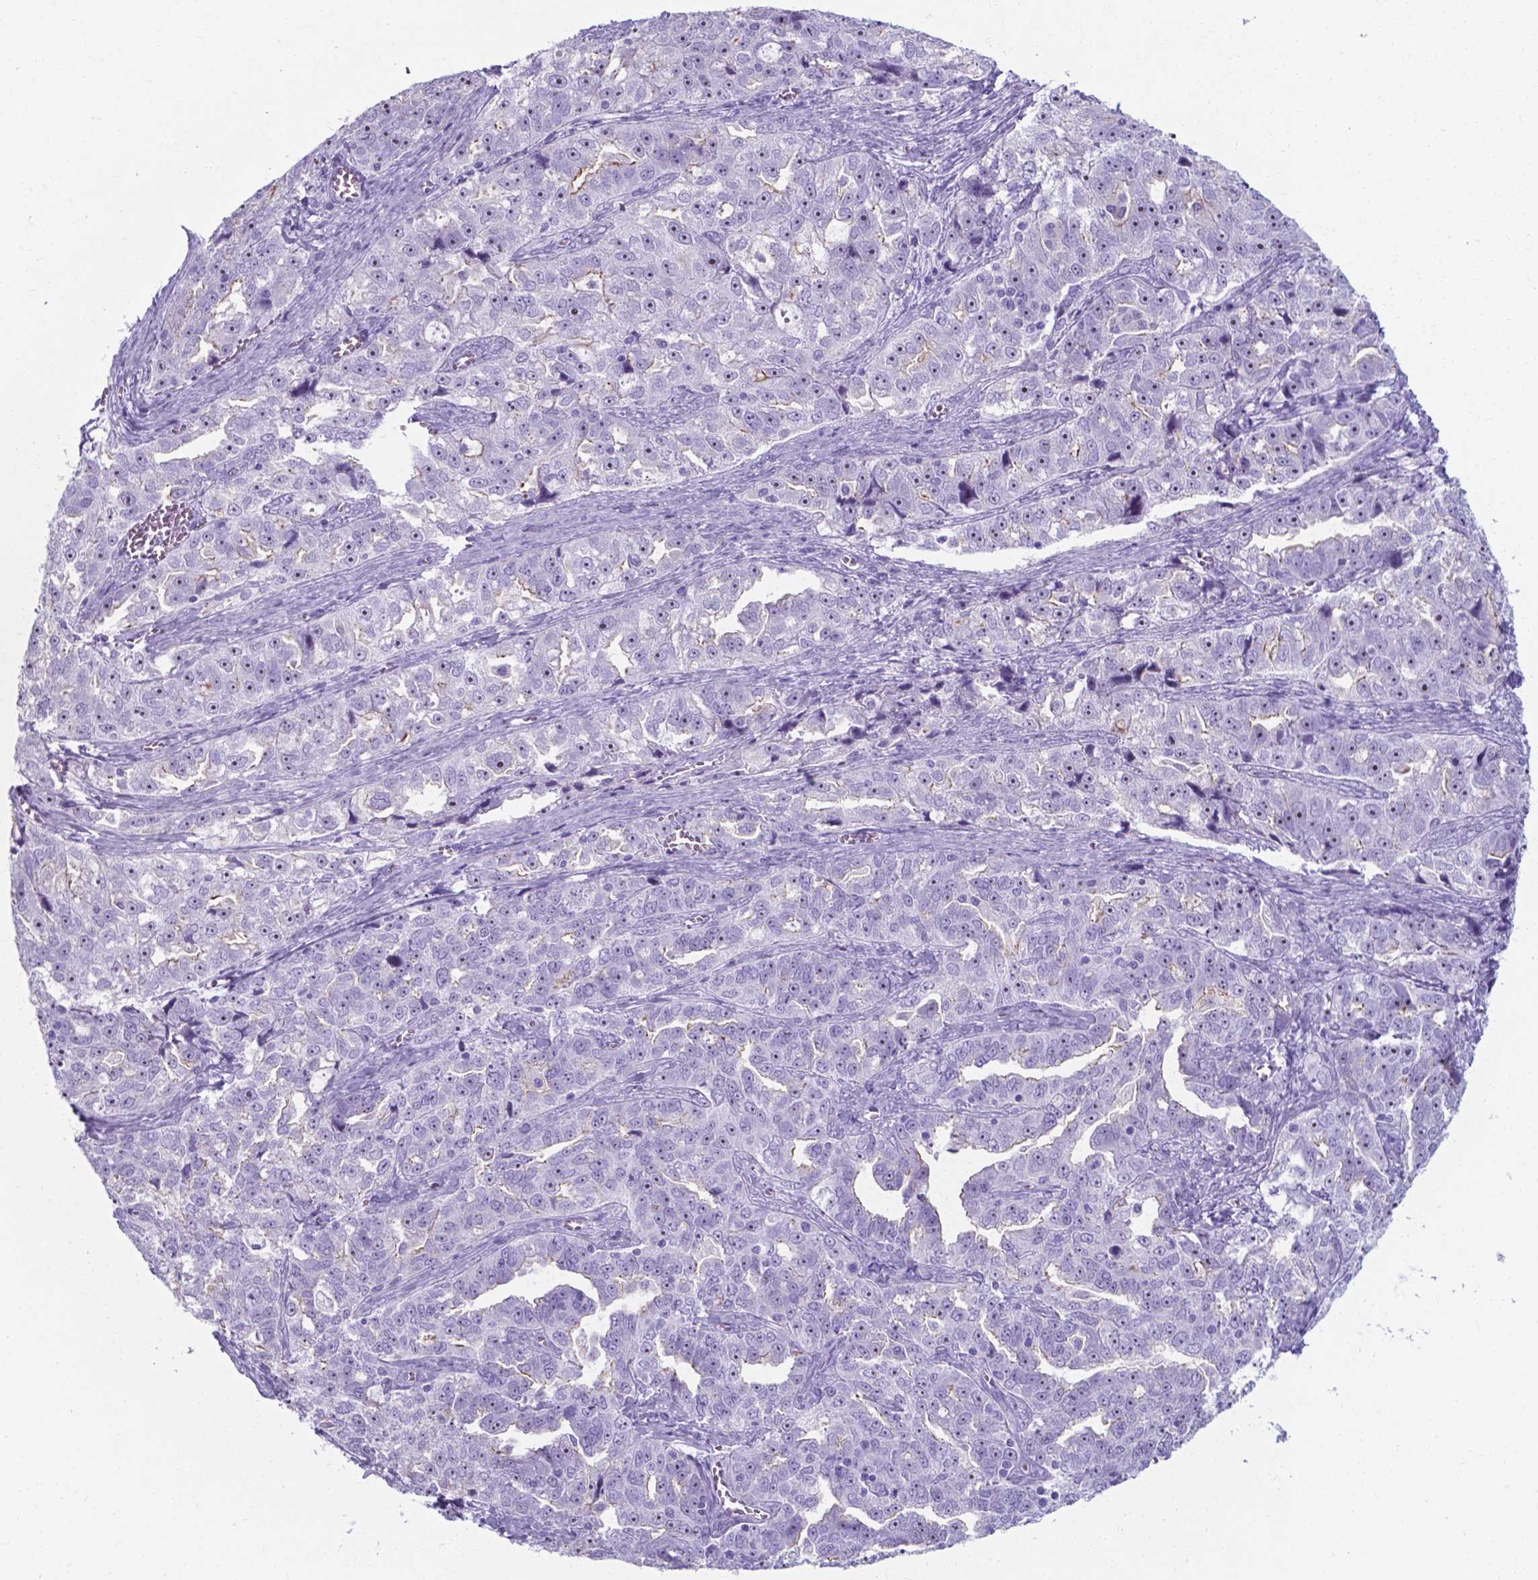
{"staining": {"intensity": "moderate", "quantity": "<25%", "location": "cytoplasmic/membranous"}, "tissue": "ovarian cancer", "cell_type": "Tumor cells", "image_type": "cancer", "snomed": [{"axis": "morphology", "description": "Cystadenocarcinoma, serous, NOS"}, {"axis": "topography", "description": "Ovary"}], "caption": "Moderate cytoplasmic/membranous protein positivity is present in approximately <25% of tumor cells in serous cystadenocarcinoma (ovarian).", "gene": "AP5B1", "patient": {"sex": "female", "age": 51}}